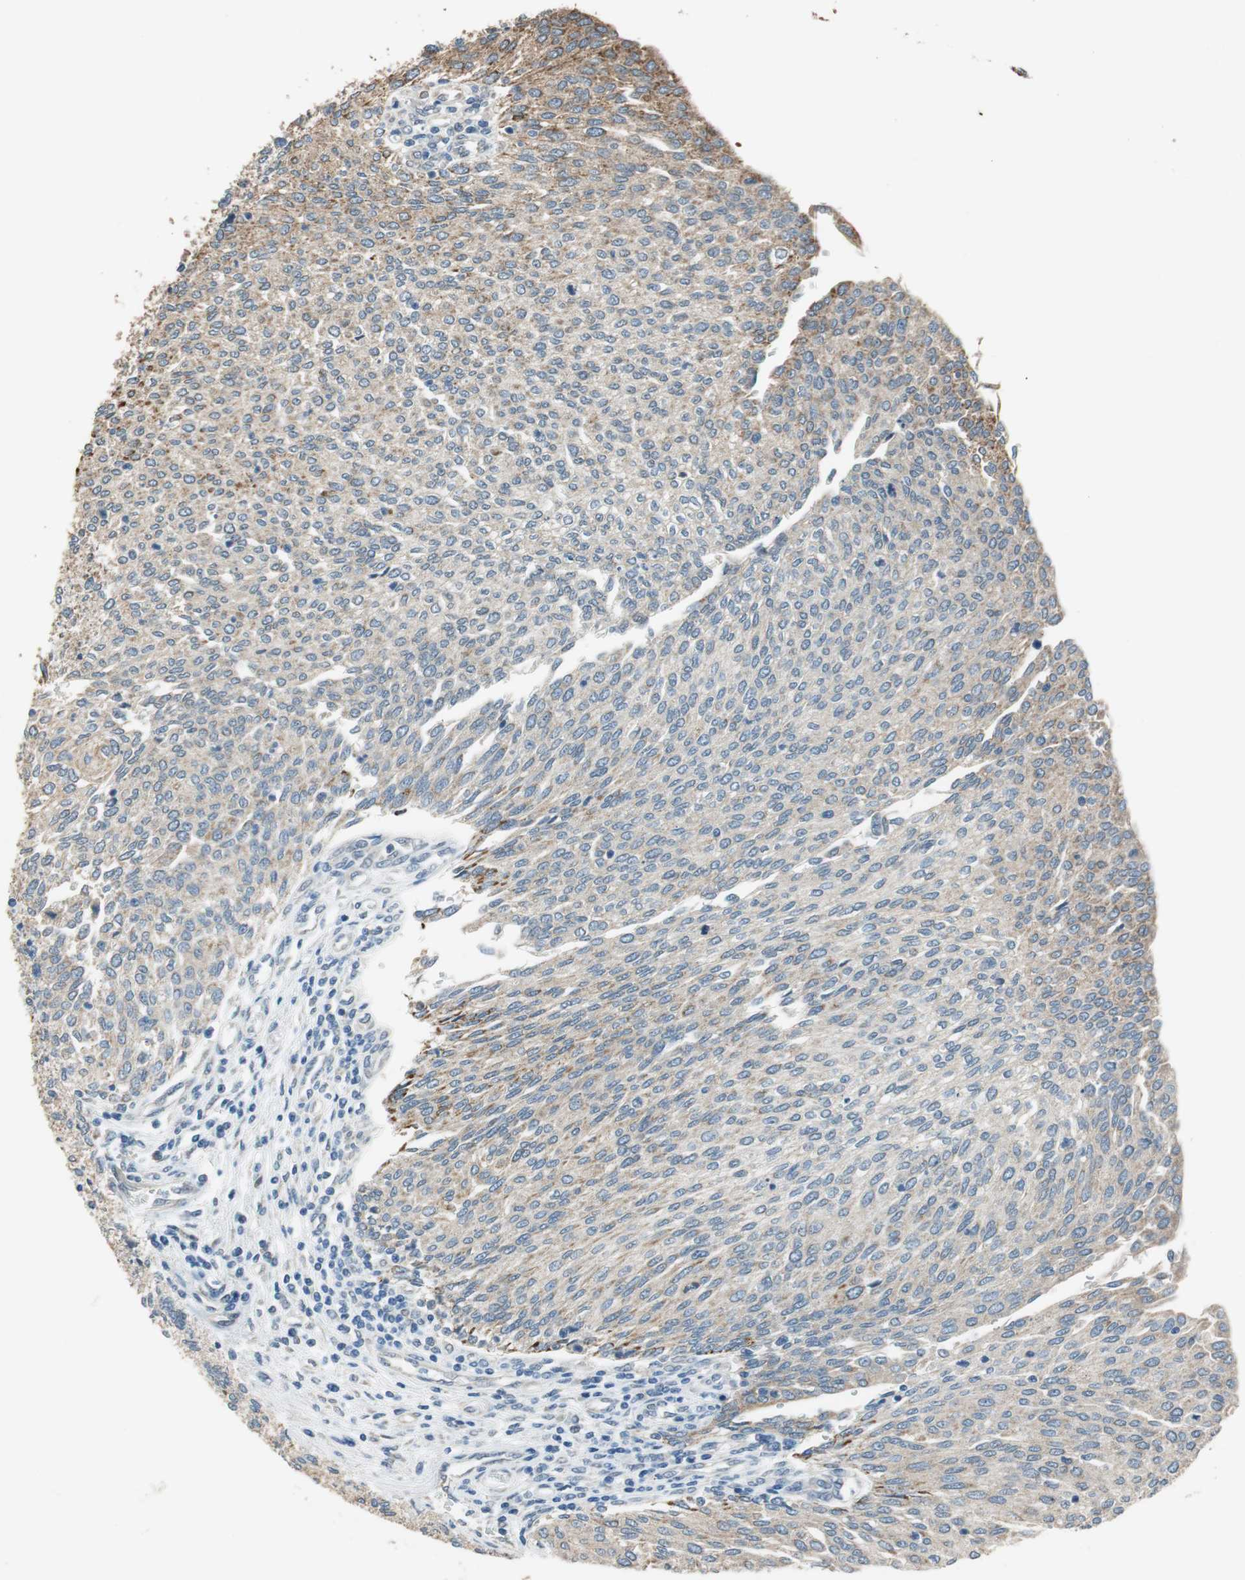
{"staining": {"intensity": "moderate", "quantity": "25%-75%", "location": "cytoplasmic/membranous"}, "tissue": "urothelial cancer", "cell_type": "Tumor cells", "image_type": "cancer", "snomed": [{"axis": "morphology", "description": "Urothelial carcinoma, Low grade"}, {"axis": "topography", "description": "Urinary bladder"}], "caption": "This photomicrograph exhibits IHC staining of human urothelial cancer, with medium moderate cytoplasmic/membranous expression in approximately 25%-75% of tumor cells.", "gene": "ALDH4A1", "patient": {"sex": "female", "age": 79}}